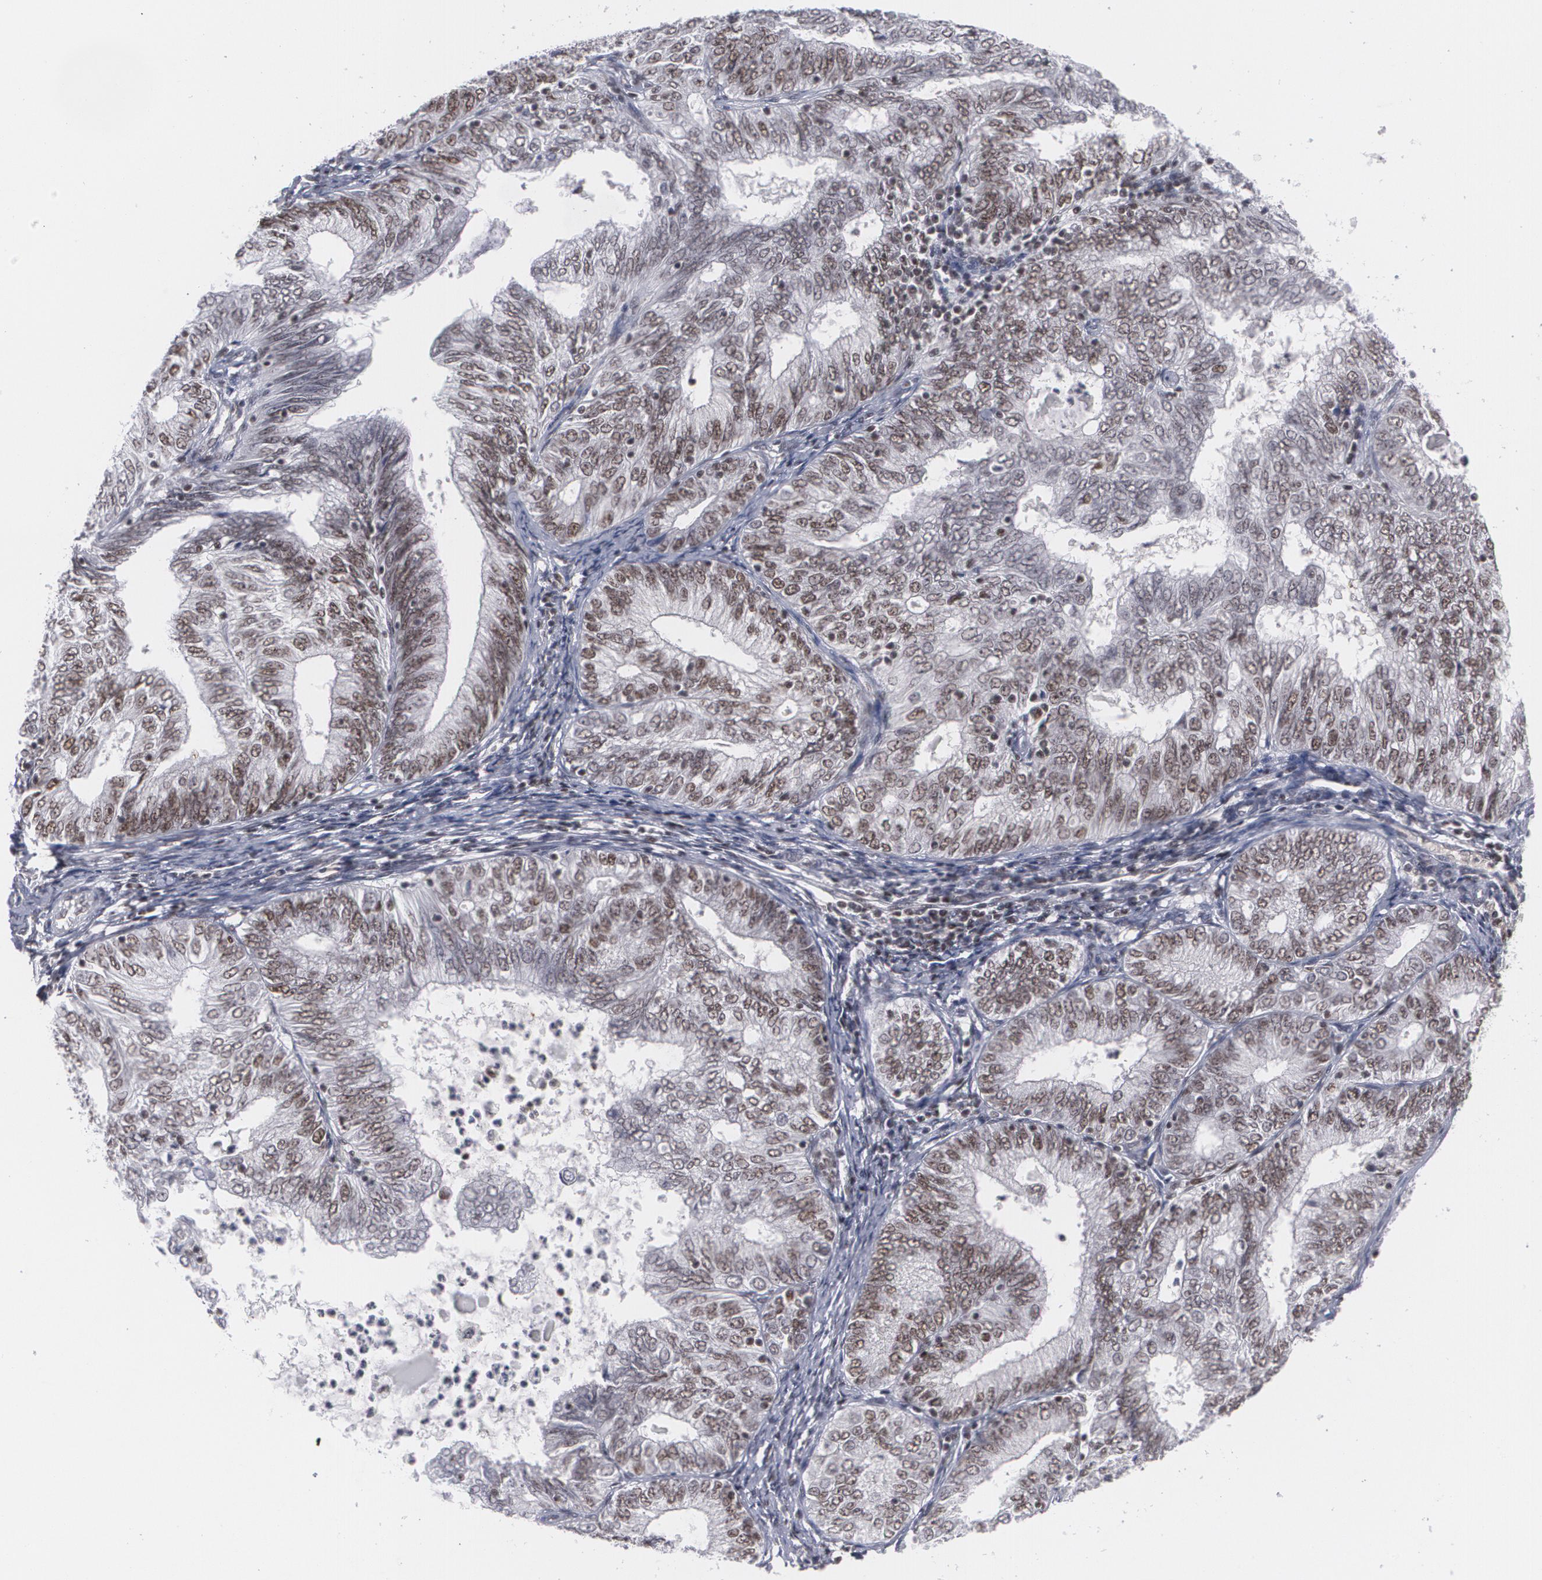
{"staining": {"intensity": "weak", "quantity": "25%-75%", "location": "nuclear"}, "tissue": "endometrial cancer", "cell_type": "Tumor cells", "image_type": "cancer", "snomed": [{"axis": "morphology", "description": "Adenocarcinoma, NOS"}, {"axis": "topography", "description": "Endometrium"}], "caption": "The histopathology image shows a brown stain indicating the presence of a protein in the nuclear of tumor cells in endometrial cancer. (brown staining indicates protein expression, while blue staining denotes nuclei).", "gene": "MCL1", "patient": {"sex": "female", "age": 69}}